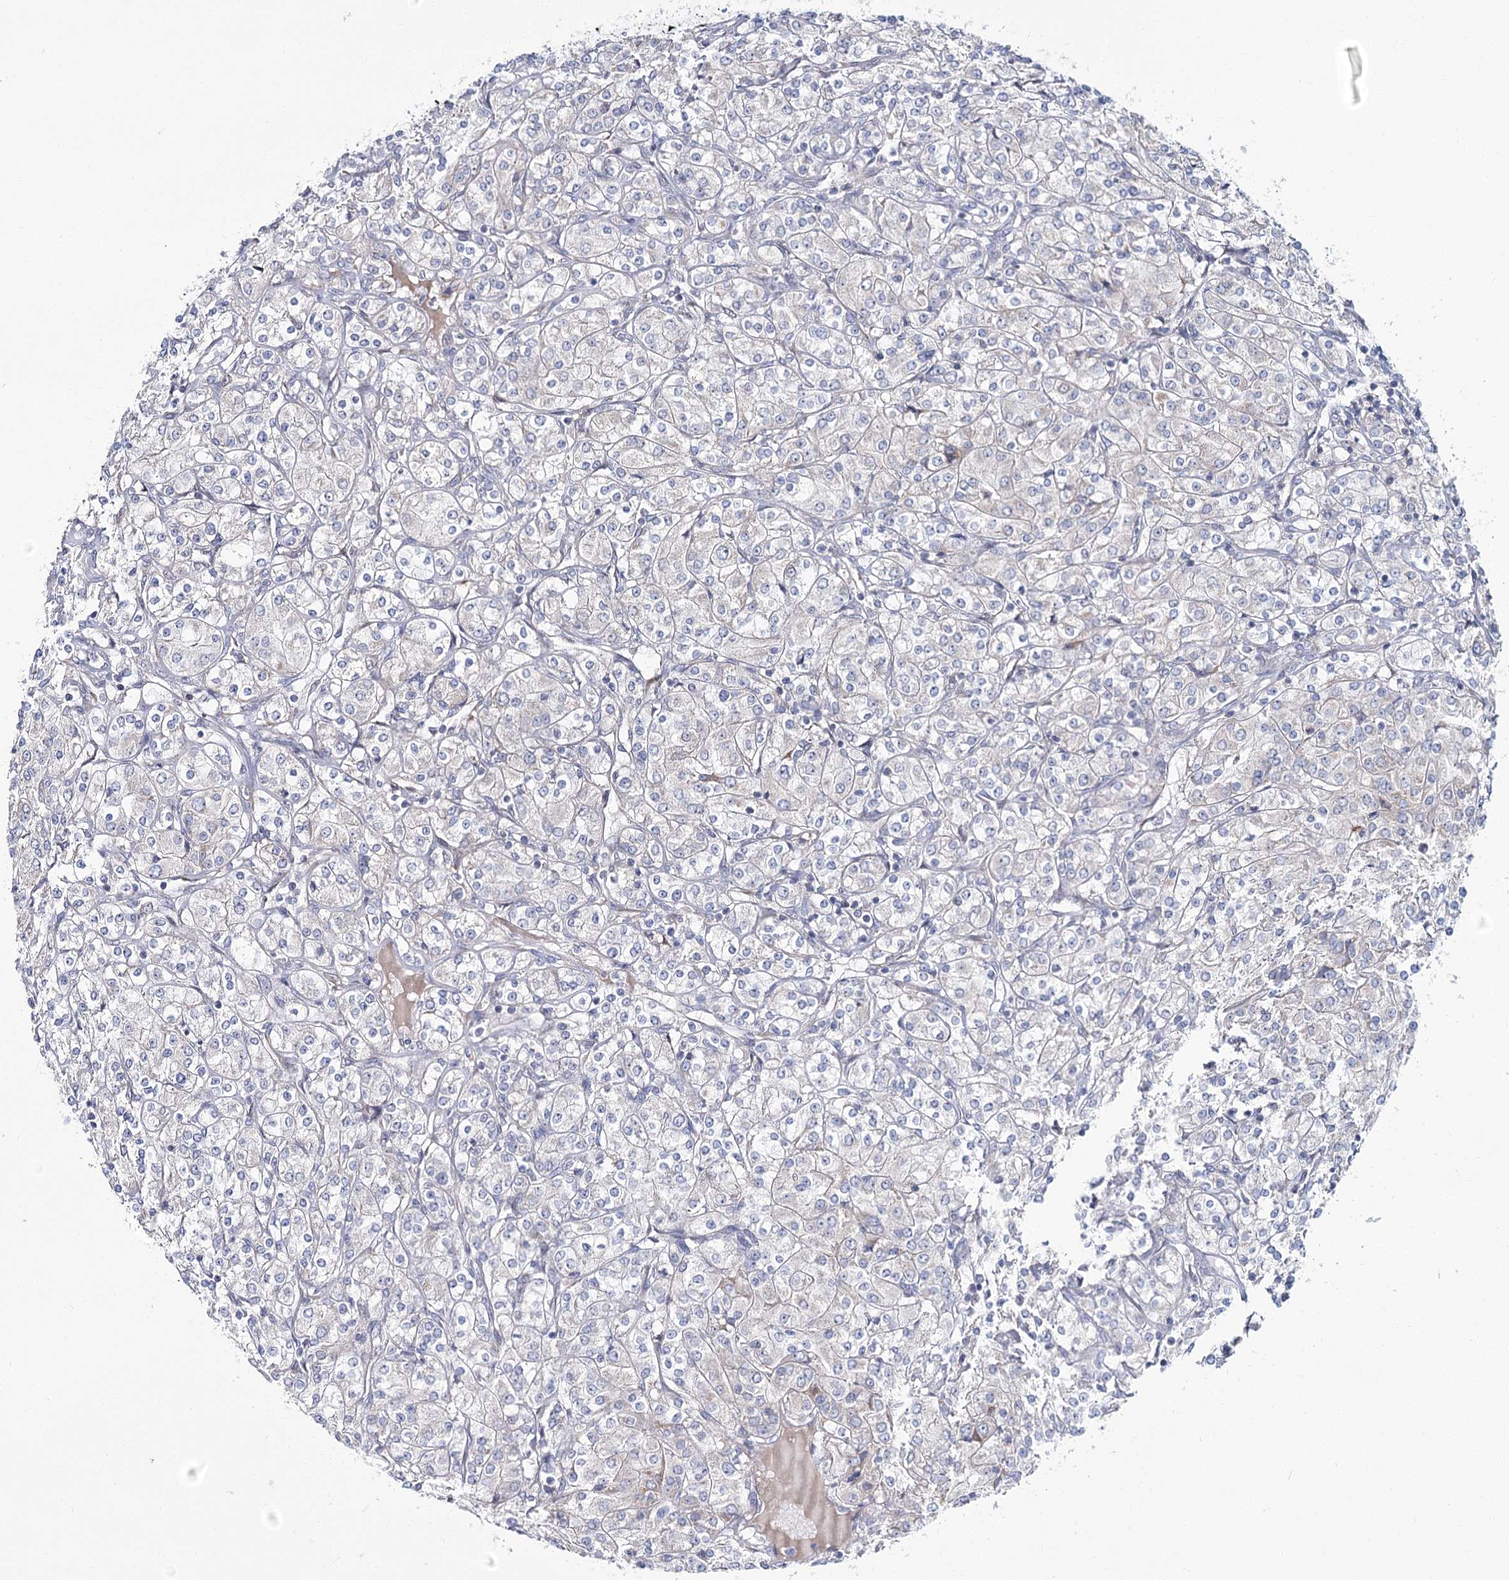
{"staining": {"intensity": "negative", "quantity": "none", "location": "none"}, "tissue": "renal cancer", "cell_type": "Tumor cells", "image_type": "cancer", "snomed": [{"axis": "morphology", "description": "Adenocarcinoma, NOS"}, {"axis": "topography", "description": "Kidney"}], "caption": "Tumor cells are negative for protein expression in human renal cancer.", "gene": "CPLANE1", "patient": {"sex": "male", "age": 77}}